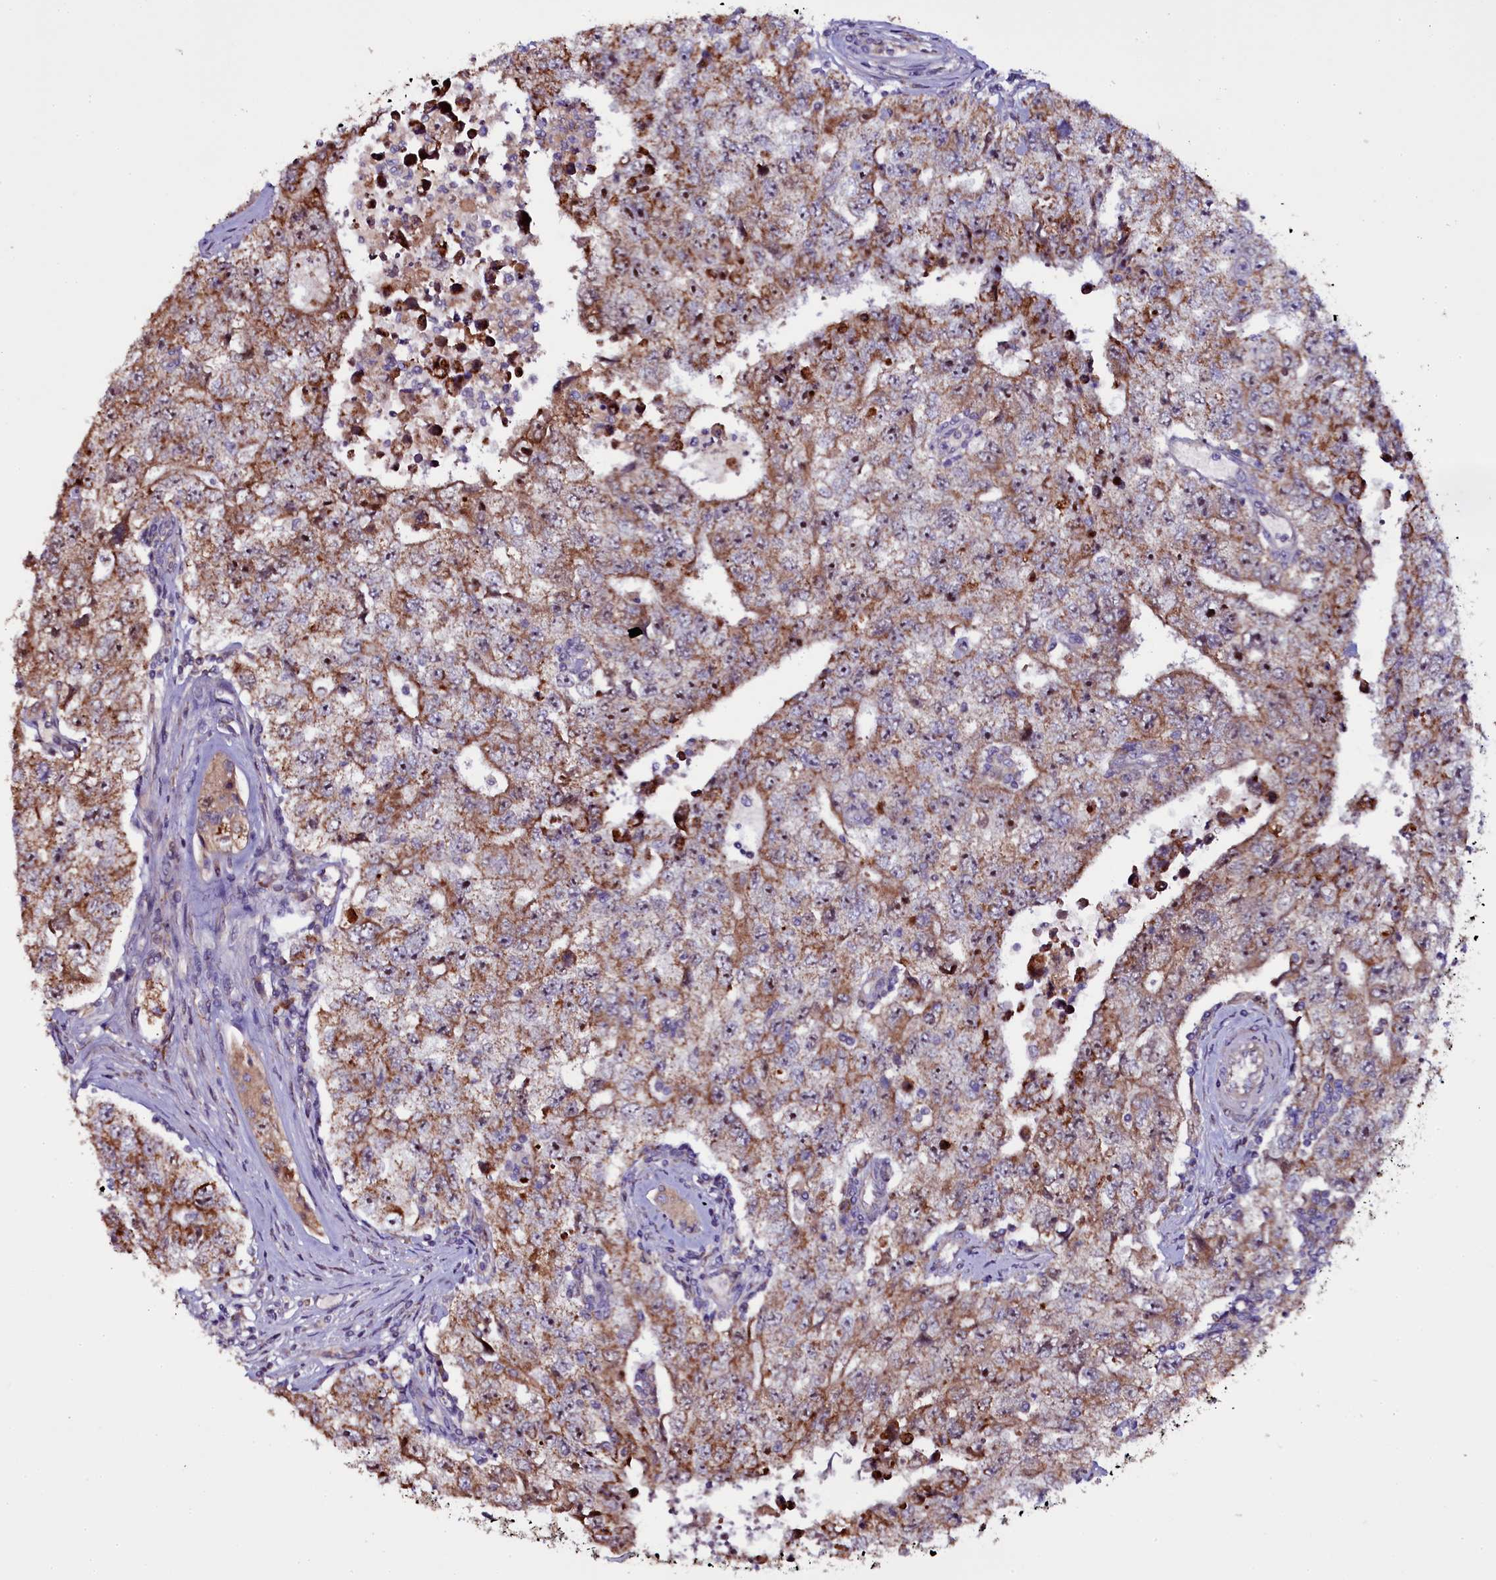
{"staining": {"intensity": "moderate", "quantity": ">75%", "location": "cytoplasmic/membranous"}, "tissue": "testis cancer", "cell_type": "Tumor cells", "image_type": "cancer", "snomed": [{"axis": "morphology", "description": "Carcinoma, Embryonal, NOS"}, {"axis": "topography", "description": "Testis"}], "caption": "The immunohistochemical stain shows moderate cytoplasmic/membranous positivity in tumor cells of testis cancer tissue.", "gene": "NAA80", "patient": {"sex": "male", "age": 17}}